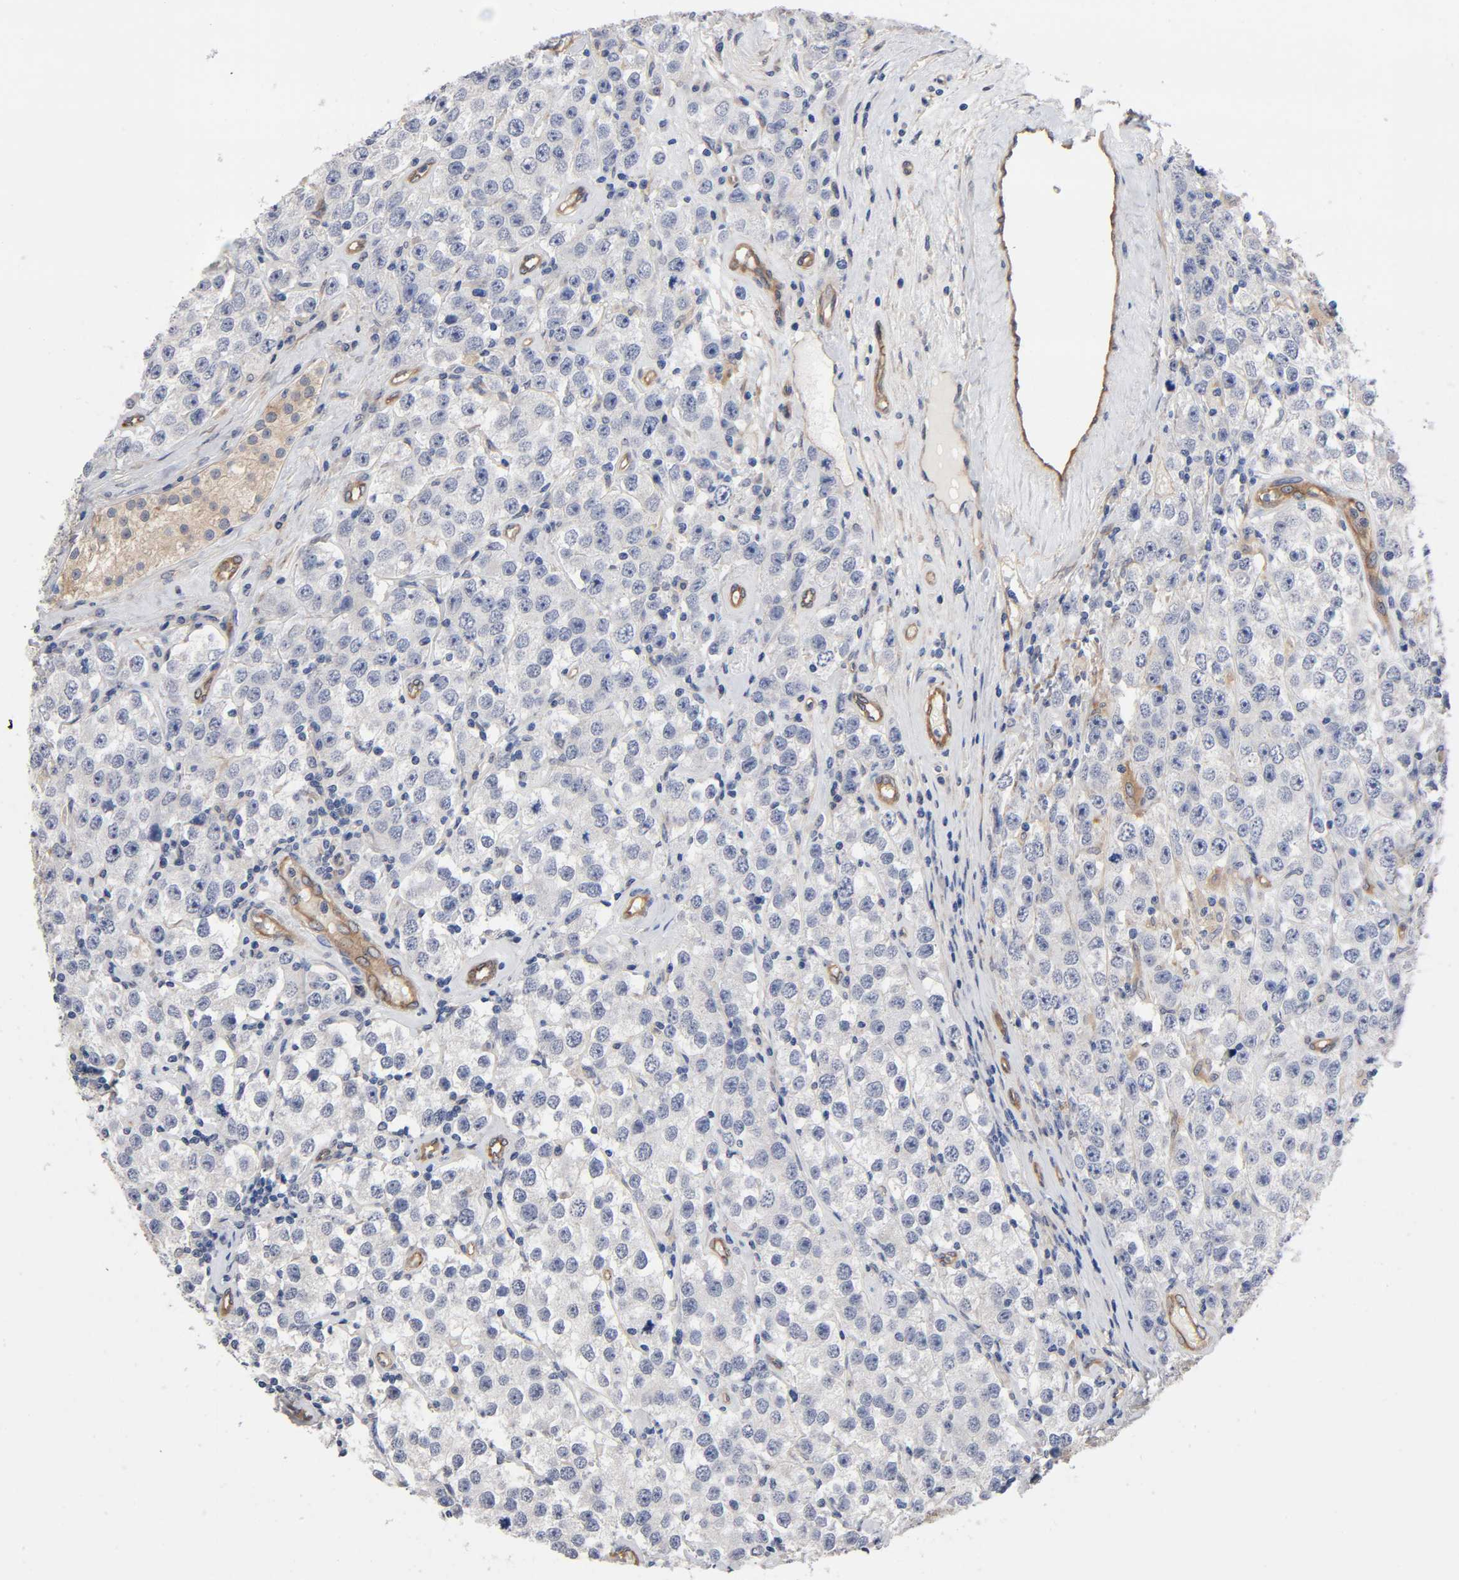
{"staining": {"intensity": "negative", "quantity": "none", "location": "none"}, "tissue": "testis cancer", "cell_type": "Tumor cells", "image_type": "cancer", "snomed": [{"axis": "morphology", "description": "Seminoma, NOS"}, {"axis": "topography", "description": "Testis"}], "caption": "IHC of testis cancer (seminoma) shows no expression in tumor cells.", "gene": "RAB13", "patient": {"sex": "male", "age": 52}}